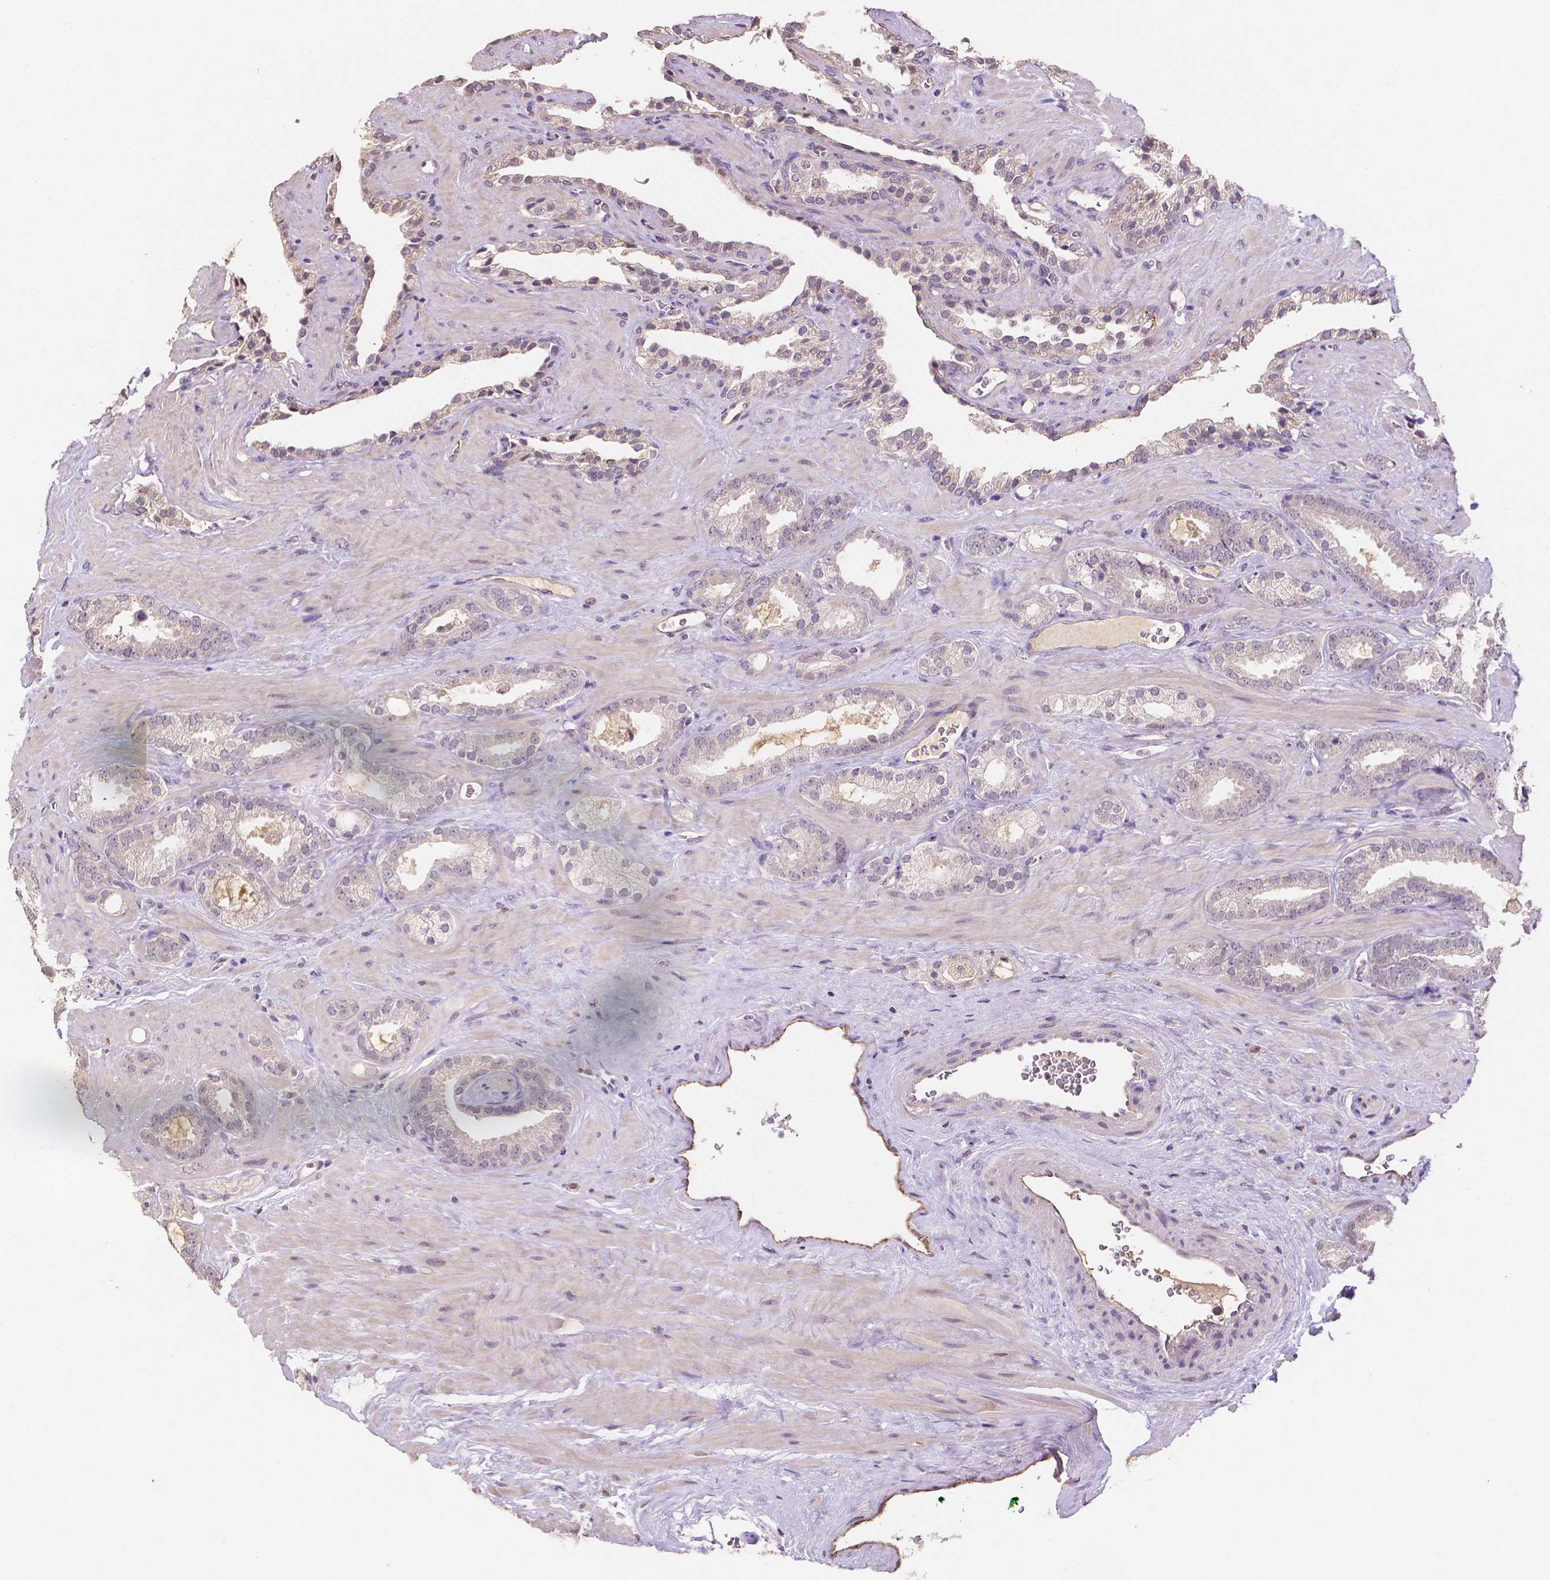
{"staining": {"intensity": "negative", "quantity": "none", "location": "none"}, "tissue": "prostate cancer", "cell_type": "Tumor cells", "image_type": "cancer", "snomed": [{"axis": "morphology", "description": "Adenocarcinoma, Low grade"}, {"axis": "topography", "description": "Prostate"}], "caption": "IHC image of human adenocarcinoma (low-grade) (prostate) stained for a protein (brown), which shows no staining in tumor cells.", "gene": "ELAVL2", "patient": {"sex": "male", "age": 62}}